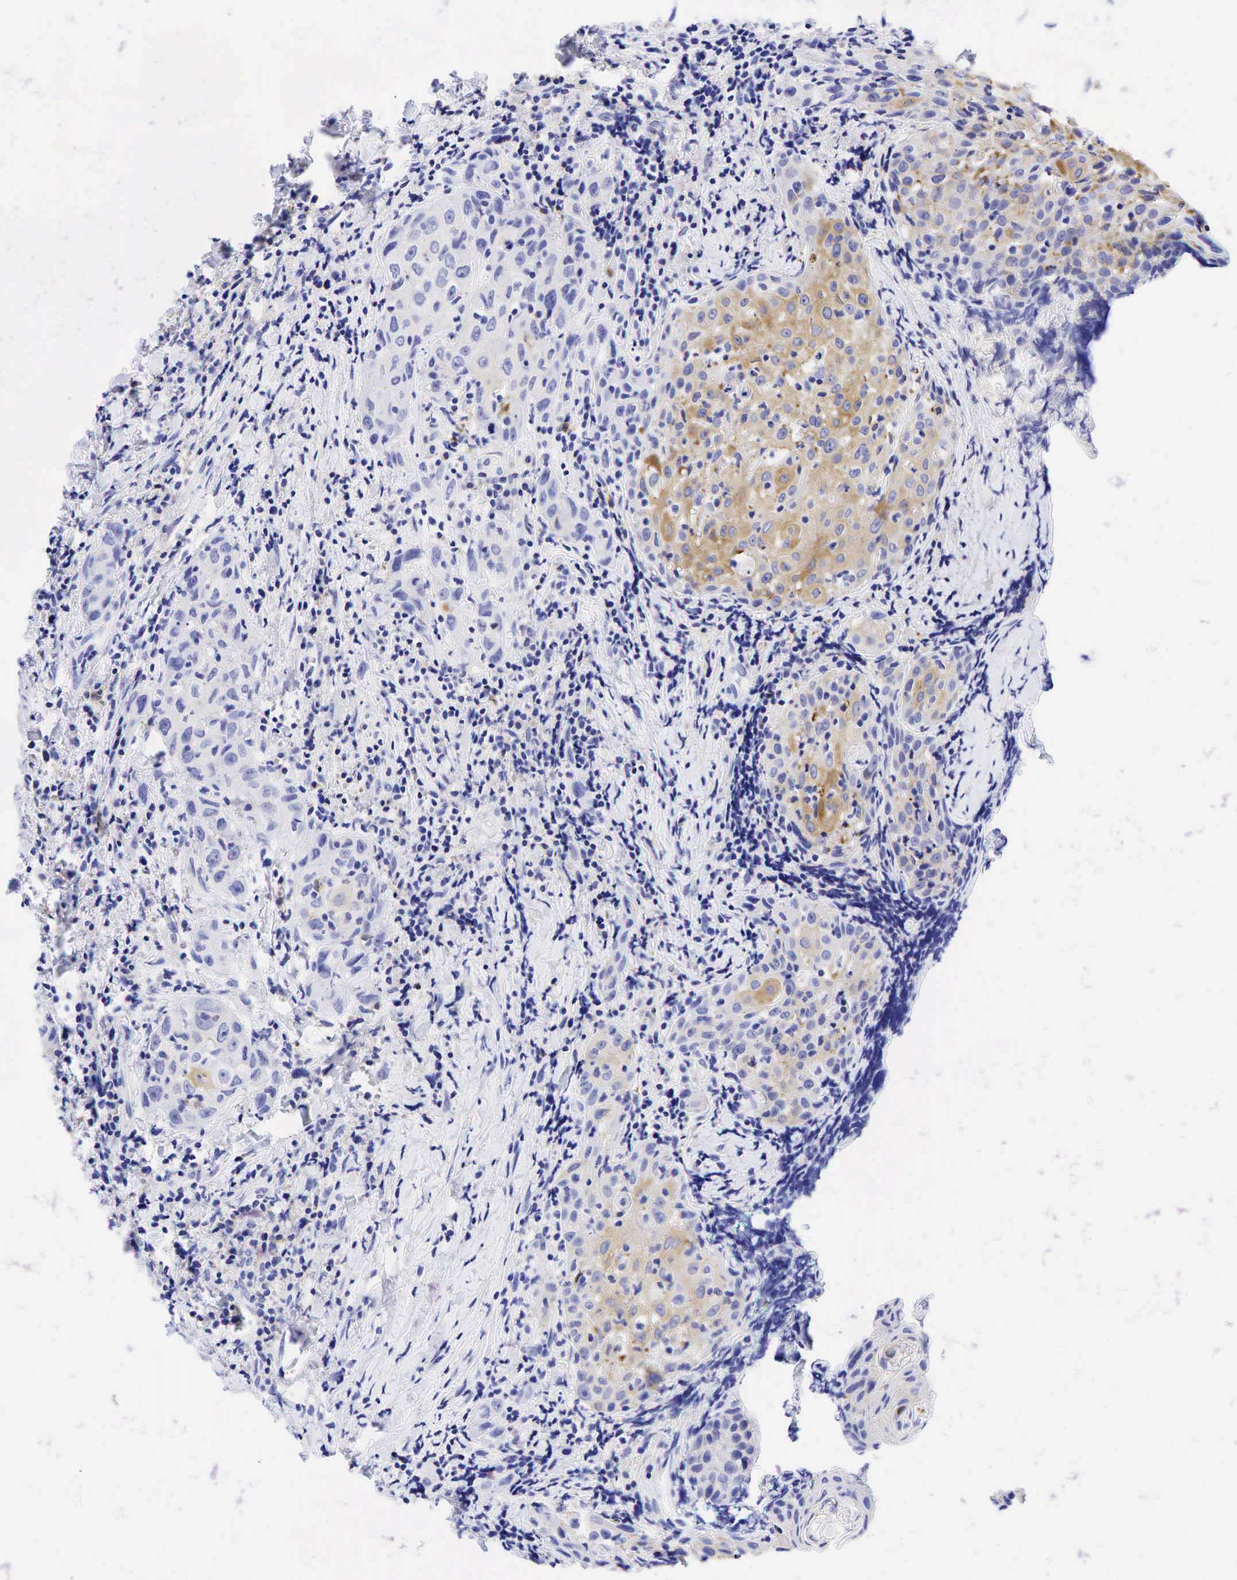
{"staining": {"intensity": "weak", "quantity": "25%-75%", "location": "cytoplasmic/membranous"}, "tissue": "head and neck cancer", "cell_type": "Tumor cells", "image_type": "cancer", "snomed": [{"axis": "morphology", "description": "Squamous cell carcinoma, NOS"}, {"axis": "topography", "description": "Oral tissue"}, {"axis": "topography", "description": "Head-Neck"}], "caption": "Head and neck squamous cell carcinoma tissue shows weak cytoplasmic/membranous expression in about 25%-75% of tumor cells, visualized by immunohistochemistry.", "gene": "TNFRSF8", "patient": {"sex": "female", "age": 82}}